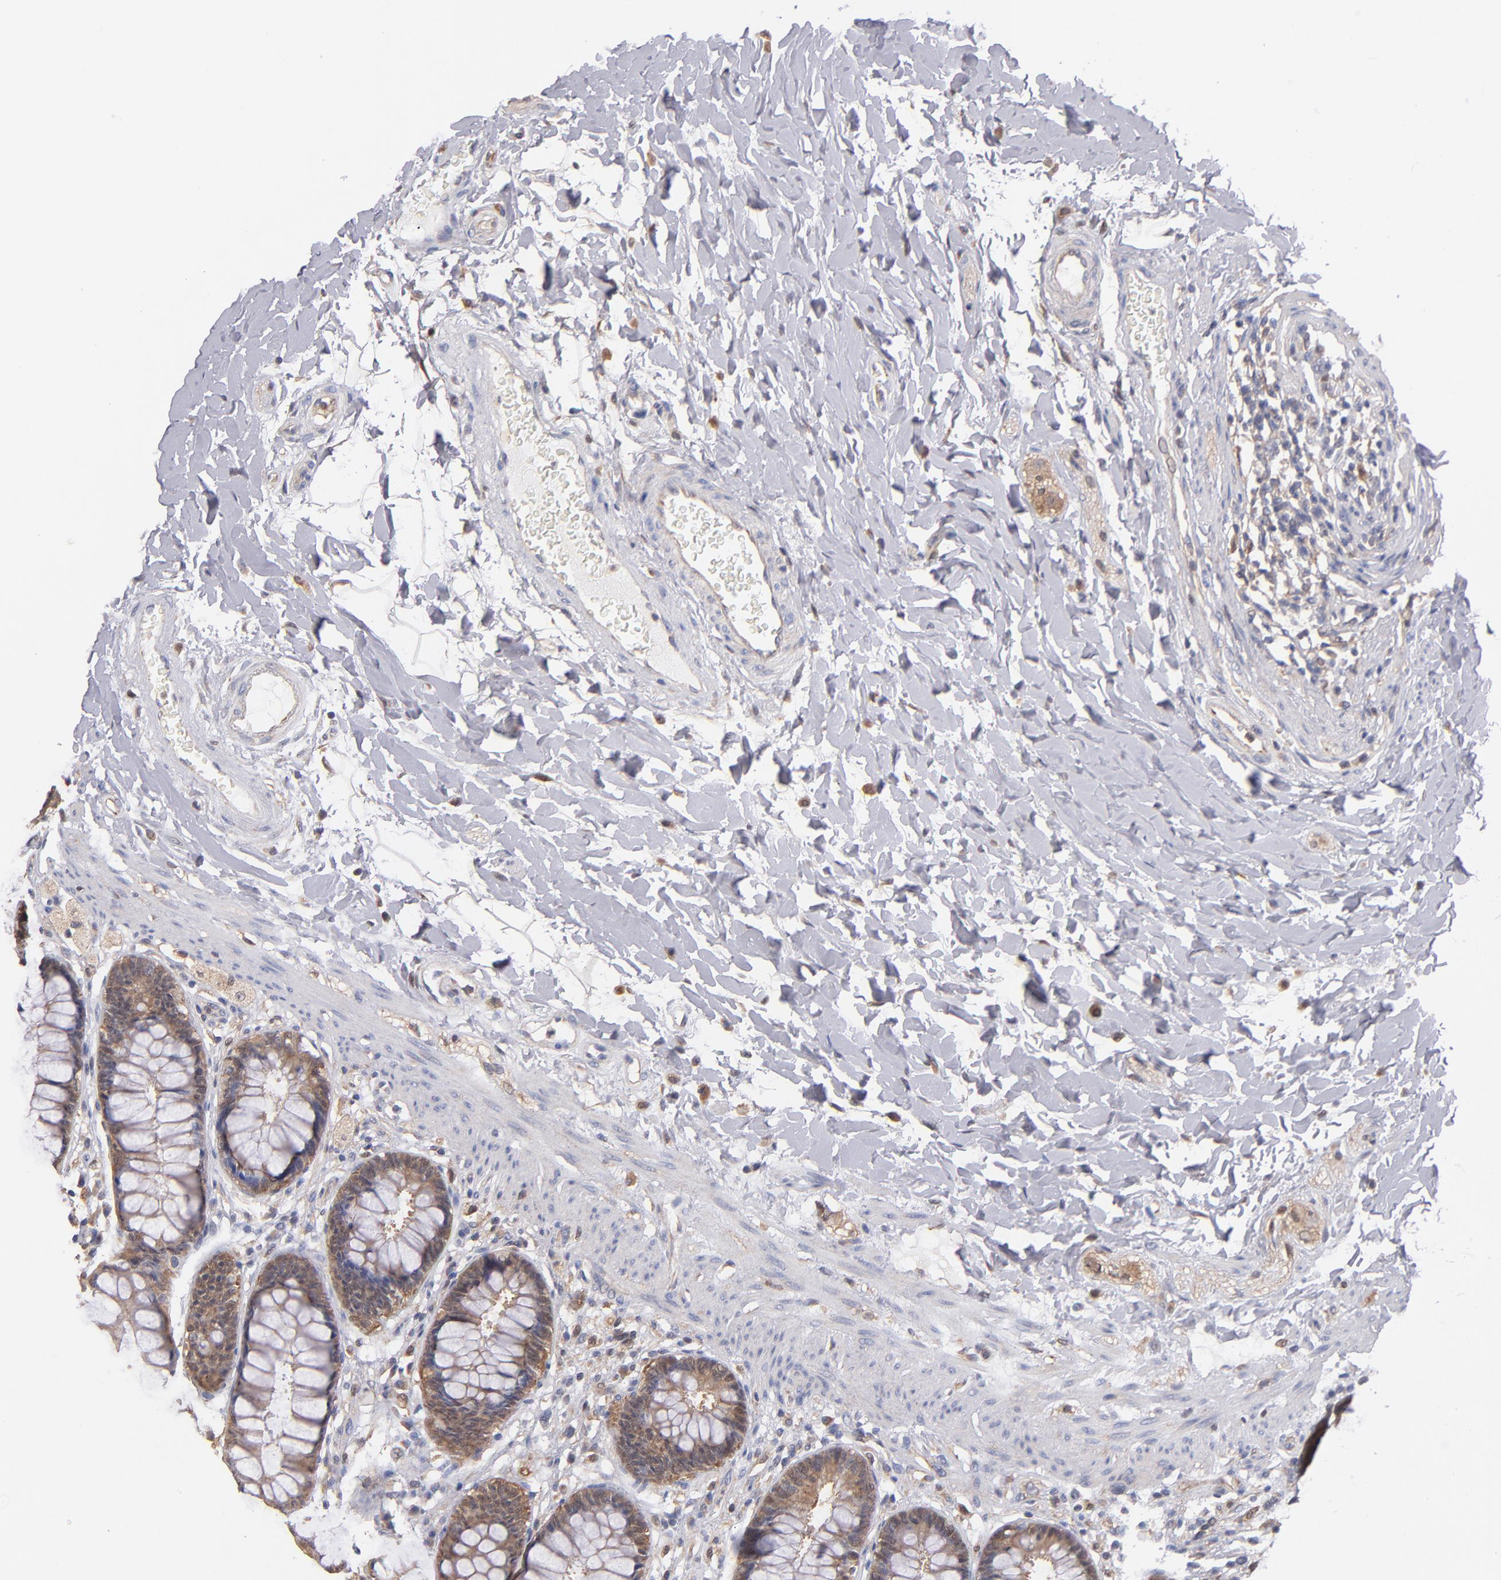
{"staining": {"intensity": "moderate", "quantity": ">75%", "location": "cytoplasmic/membranous"}, "tissue": "rectum", "cell_type": "Glandular cells", "image_type": "normal", "snomed": [{"axis": "morphology", "description": "Normal tissue, NOS"}, {"axis": "topography", "description": "Rectum"}], "caption": "Glandular cells show medium levels of moderate cytoplasmic/membranous expression in approximately >75% of cells in unremarkable rectum. The staining was performed using DAB (3,3'-diaminobenzidine) to visualize the protein expression in brown, while the nuclei were stained in blue with hematoxylin (Magnification: 20x).", "gene": "GMFB", "patient": {"sex": "female", "age": 46}}